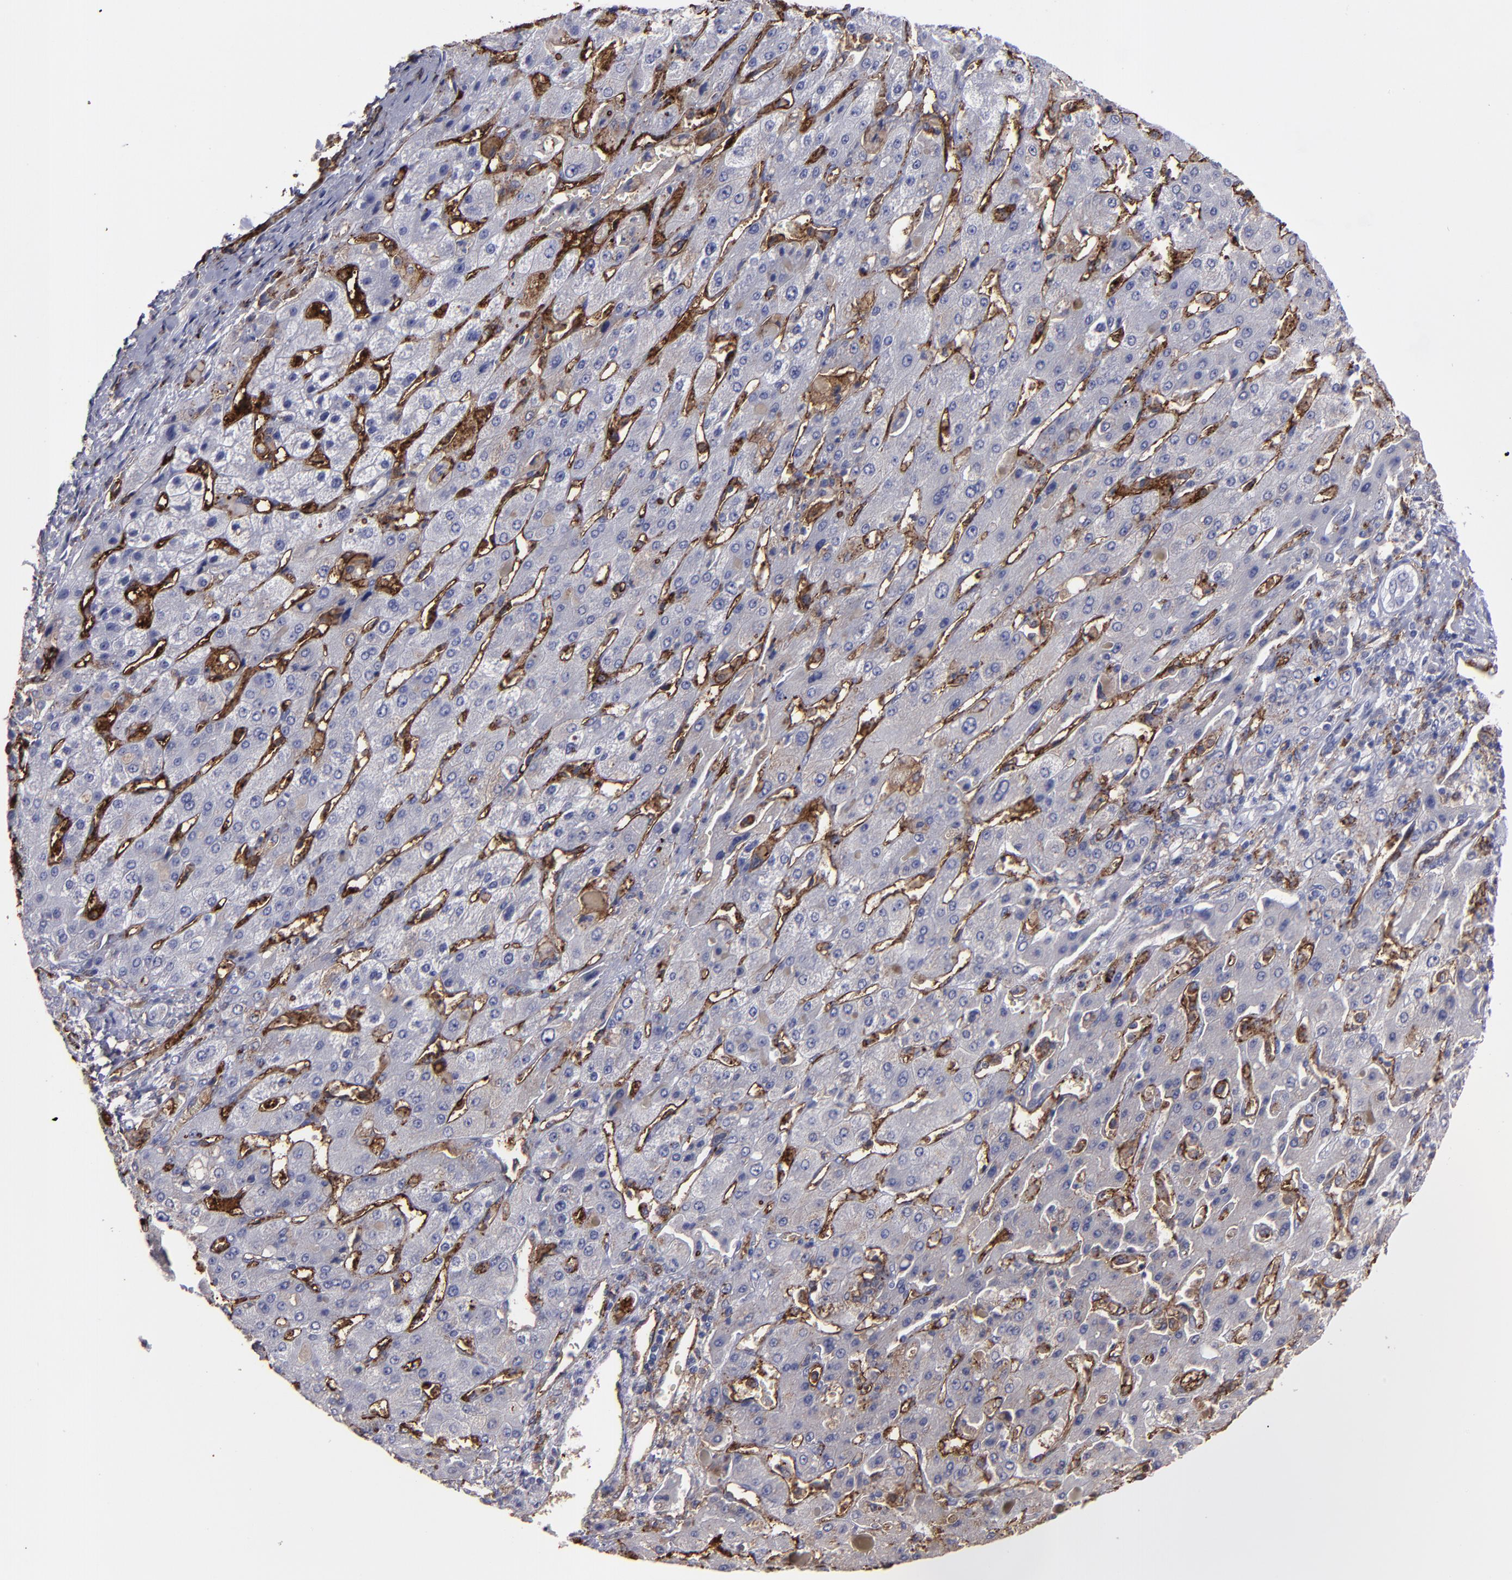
{"staining": {"intensity": "negative", "quantity": "none", "location": "none"}, "tissue": "liver cancer", "cell_type": "Tumor cells", "image_type": "cancer", "snomed": [{"axis": "morphology", "description": "Cholangiocarcinoma"}, {"axis": "topography", "description": "Liver"}], "caption": "Immunohistochemistry (IHC) histopathology image of human liver cancer (cholangiocarcinoma) stained for a protein (brown), which demonstrates no expression in tumor cells.", "gene": "CD36", "patient": {"sex": "female", "age": 52}}